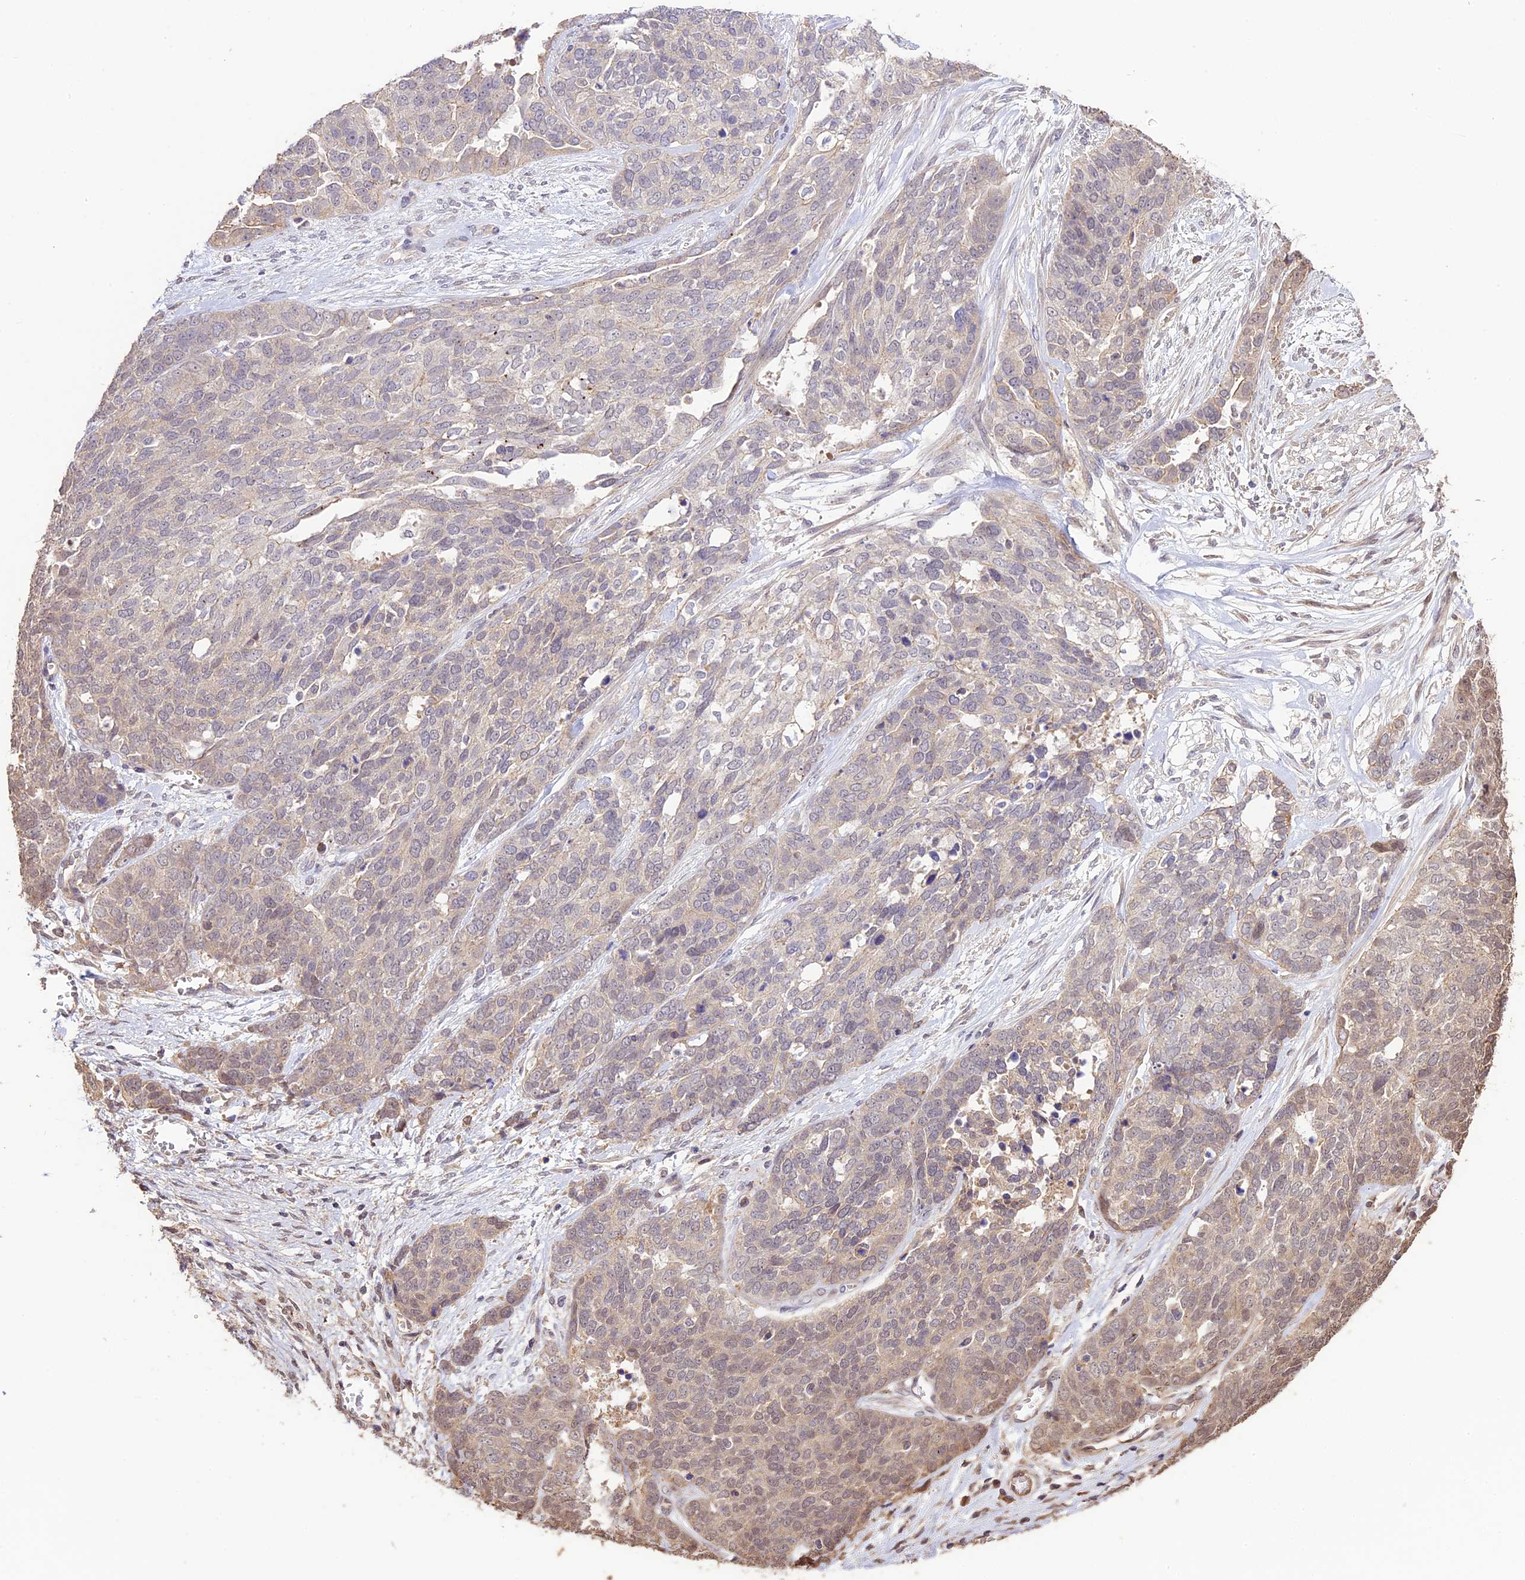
{"staining": {"intensity": "weak", "quantity": "<25%", "location": "cytoplasmic/membranous"}, "tissue": "ovarian cancer", "cell_type": "Tumor cells", "image_type": "cancer", "snomed": [{"axis": "morphology", "description": "Cystadenocarcinoma, serous, NOS"}, {"axis": "topography", "description": "Ovary"}], "caption": "IHC of serous cystadenocarcinoma (ovarian) displays no positivity in tumor cells. (Stains: DAB (3,3'-diaminobenzidine) IHC with hematoxylin counter stain, Microscopy: brightfield microscopy at high magnification).", "gene": "BCAS4", "patient": {"sex": "female", "age": 44}}